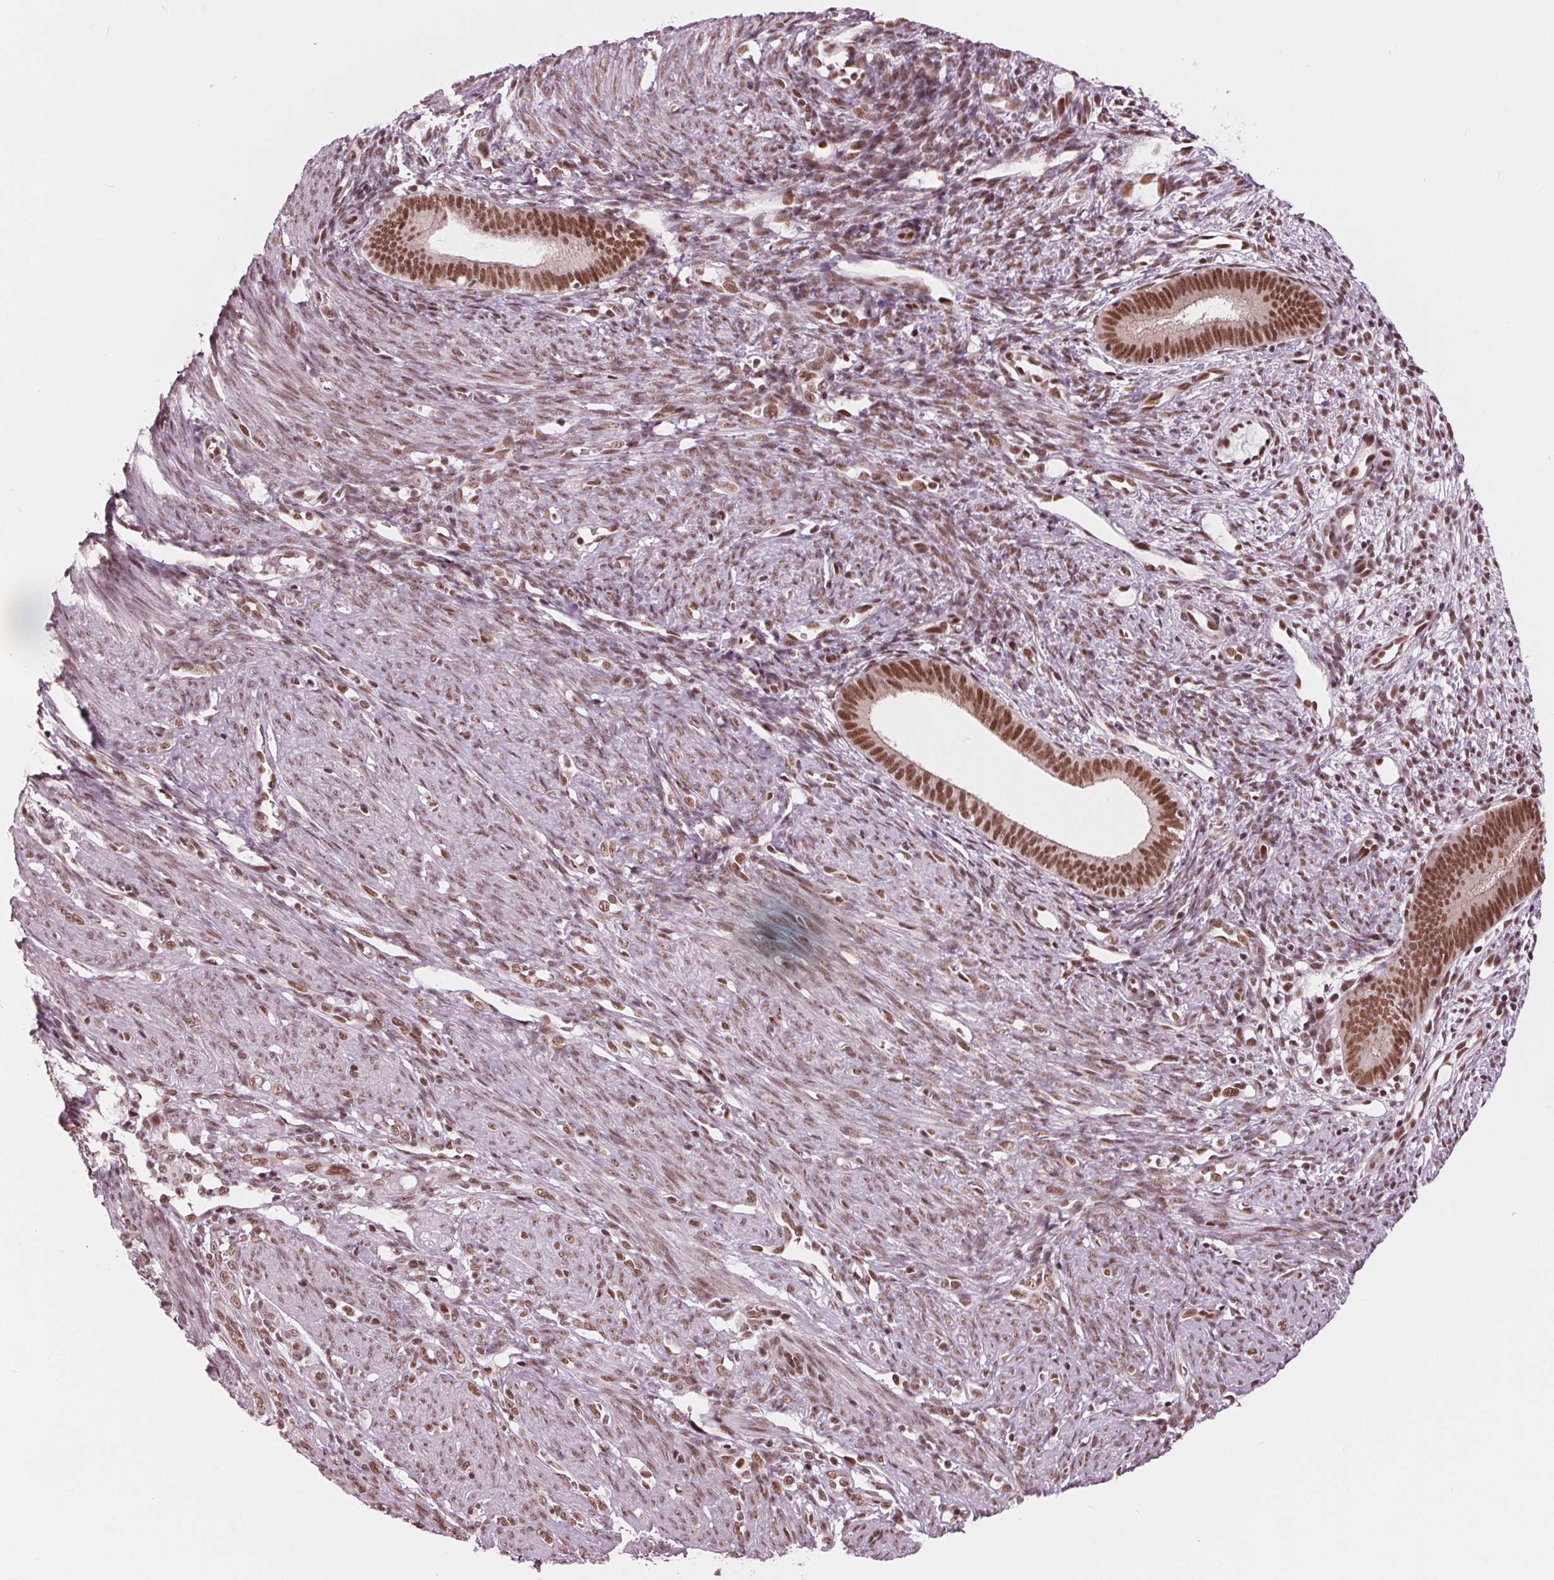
{"staining": {"intensity": "moderate", "quantity": ">75%", "location": "cytoplasmic/membranous,nuclear"}, "tissue": "endometrial cancer", "cell_type": "Tumor cells", "image_type": "cancer", "snomed": [{"axis": "morphology", "description": "Adenocarcinoma, NOS"}, {"axis": "topography", "description": "Endometrium"}], "caption": "Moderate cytoplasmic/membranous and nuclear staining is seen in approximately >75% of tumor cells in endometrial adenocarcinoma.", "gene": "LSM2", "patient": {"sex": "female", "age": 51}}